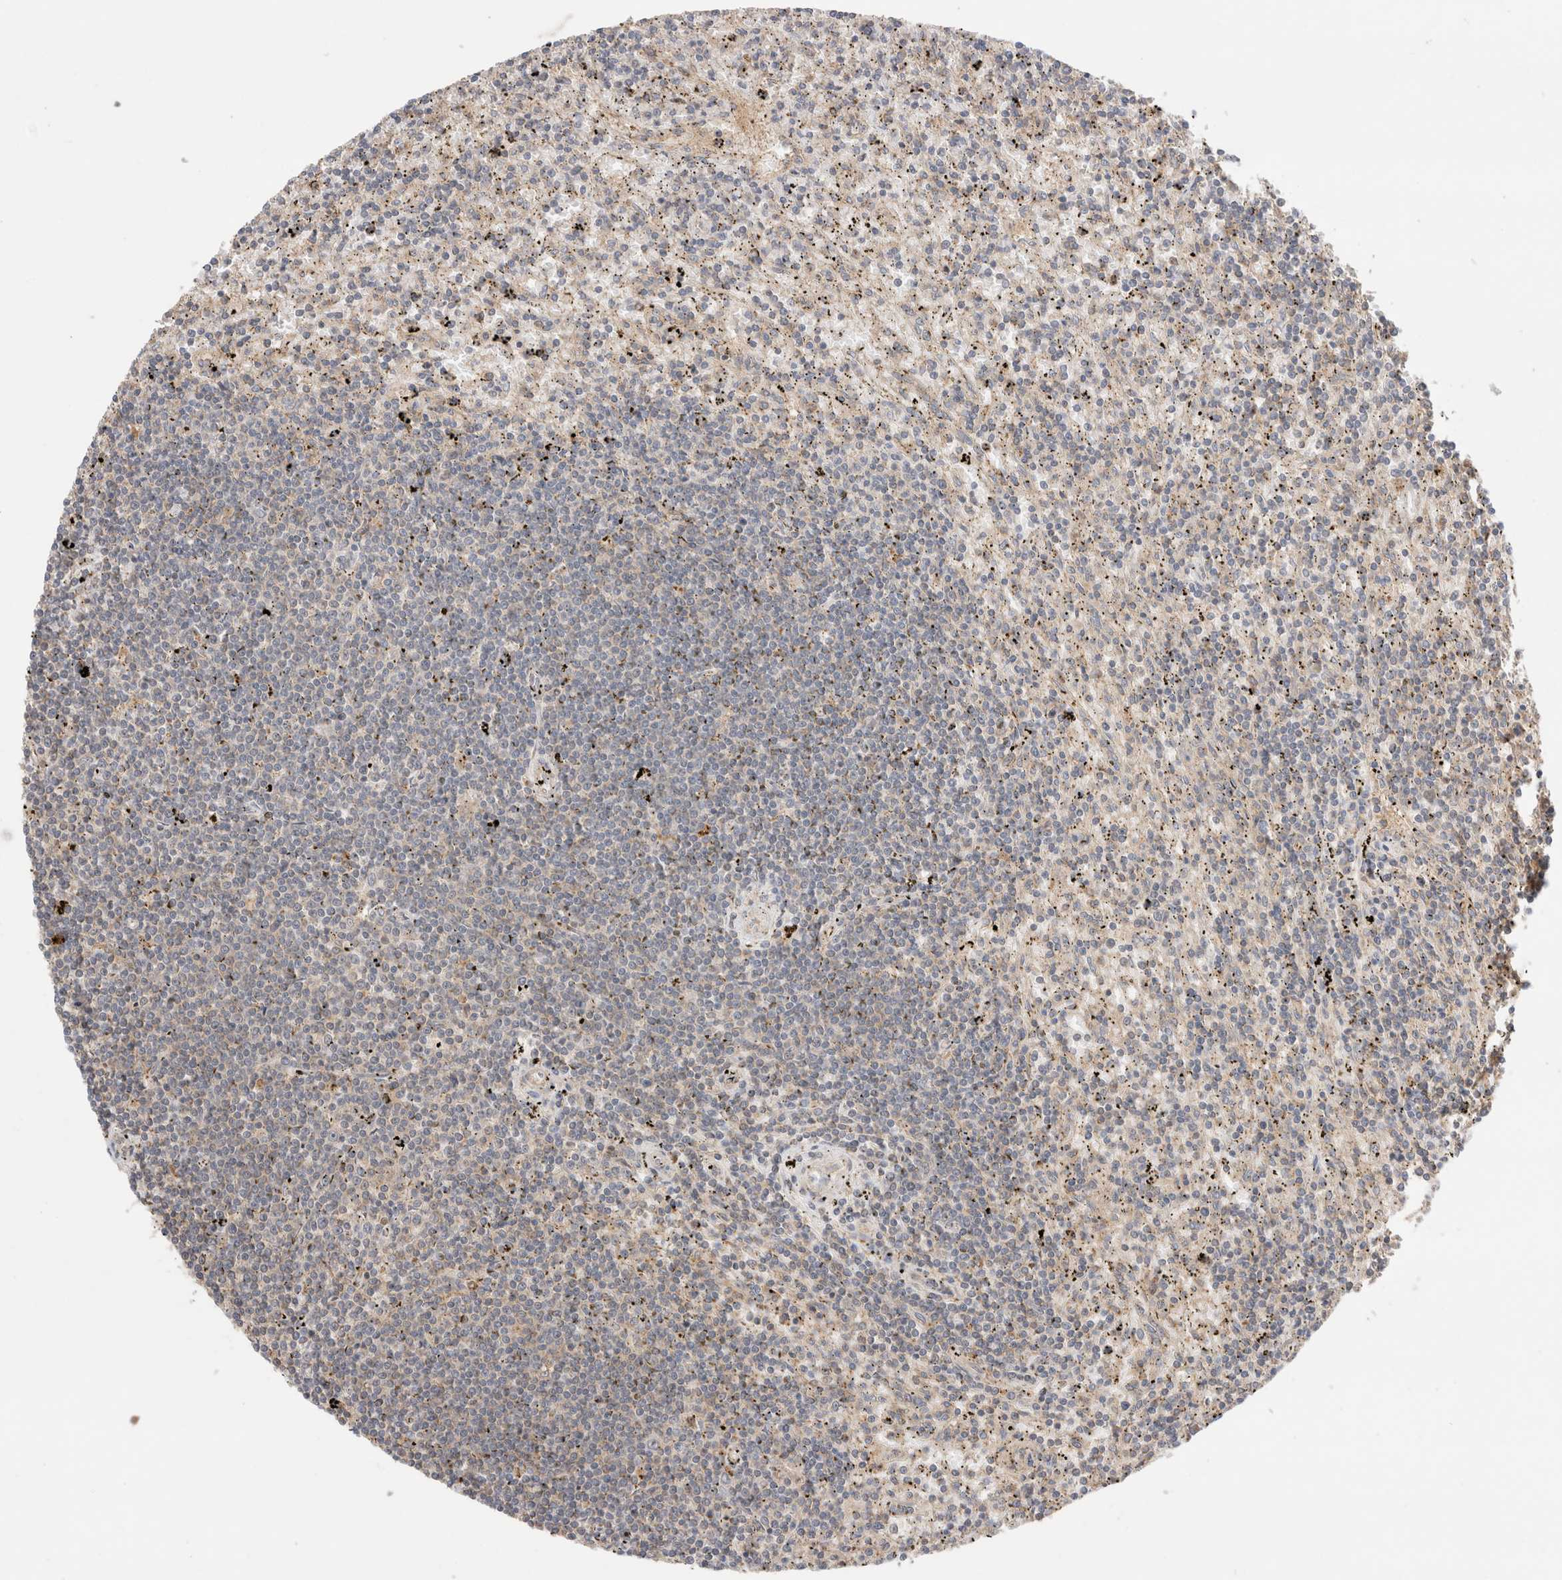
{"staining": {"intensity": "negative", "quantity": "none", "location": "none"}, "tissue": "lymphoma", "cell_type": "Tumor cells", "image_type": "cancer", "snomed": [{"axis": "morphology", "description": "Malignant lymphoma, non-Hodgkin's type, Low grade"}, {"axis": "topography", "description": "Spleen"}], "caption": "This is an immunohistochemistry (IHC) micrograph of human lymphoma. There is no staining in tumor cells.", "gene": "VPS28", "patient": {"sex": "male", "age": 76}}